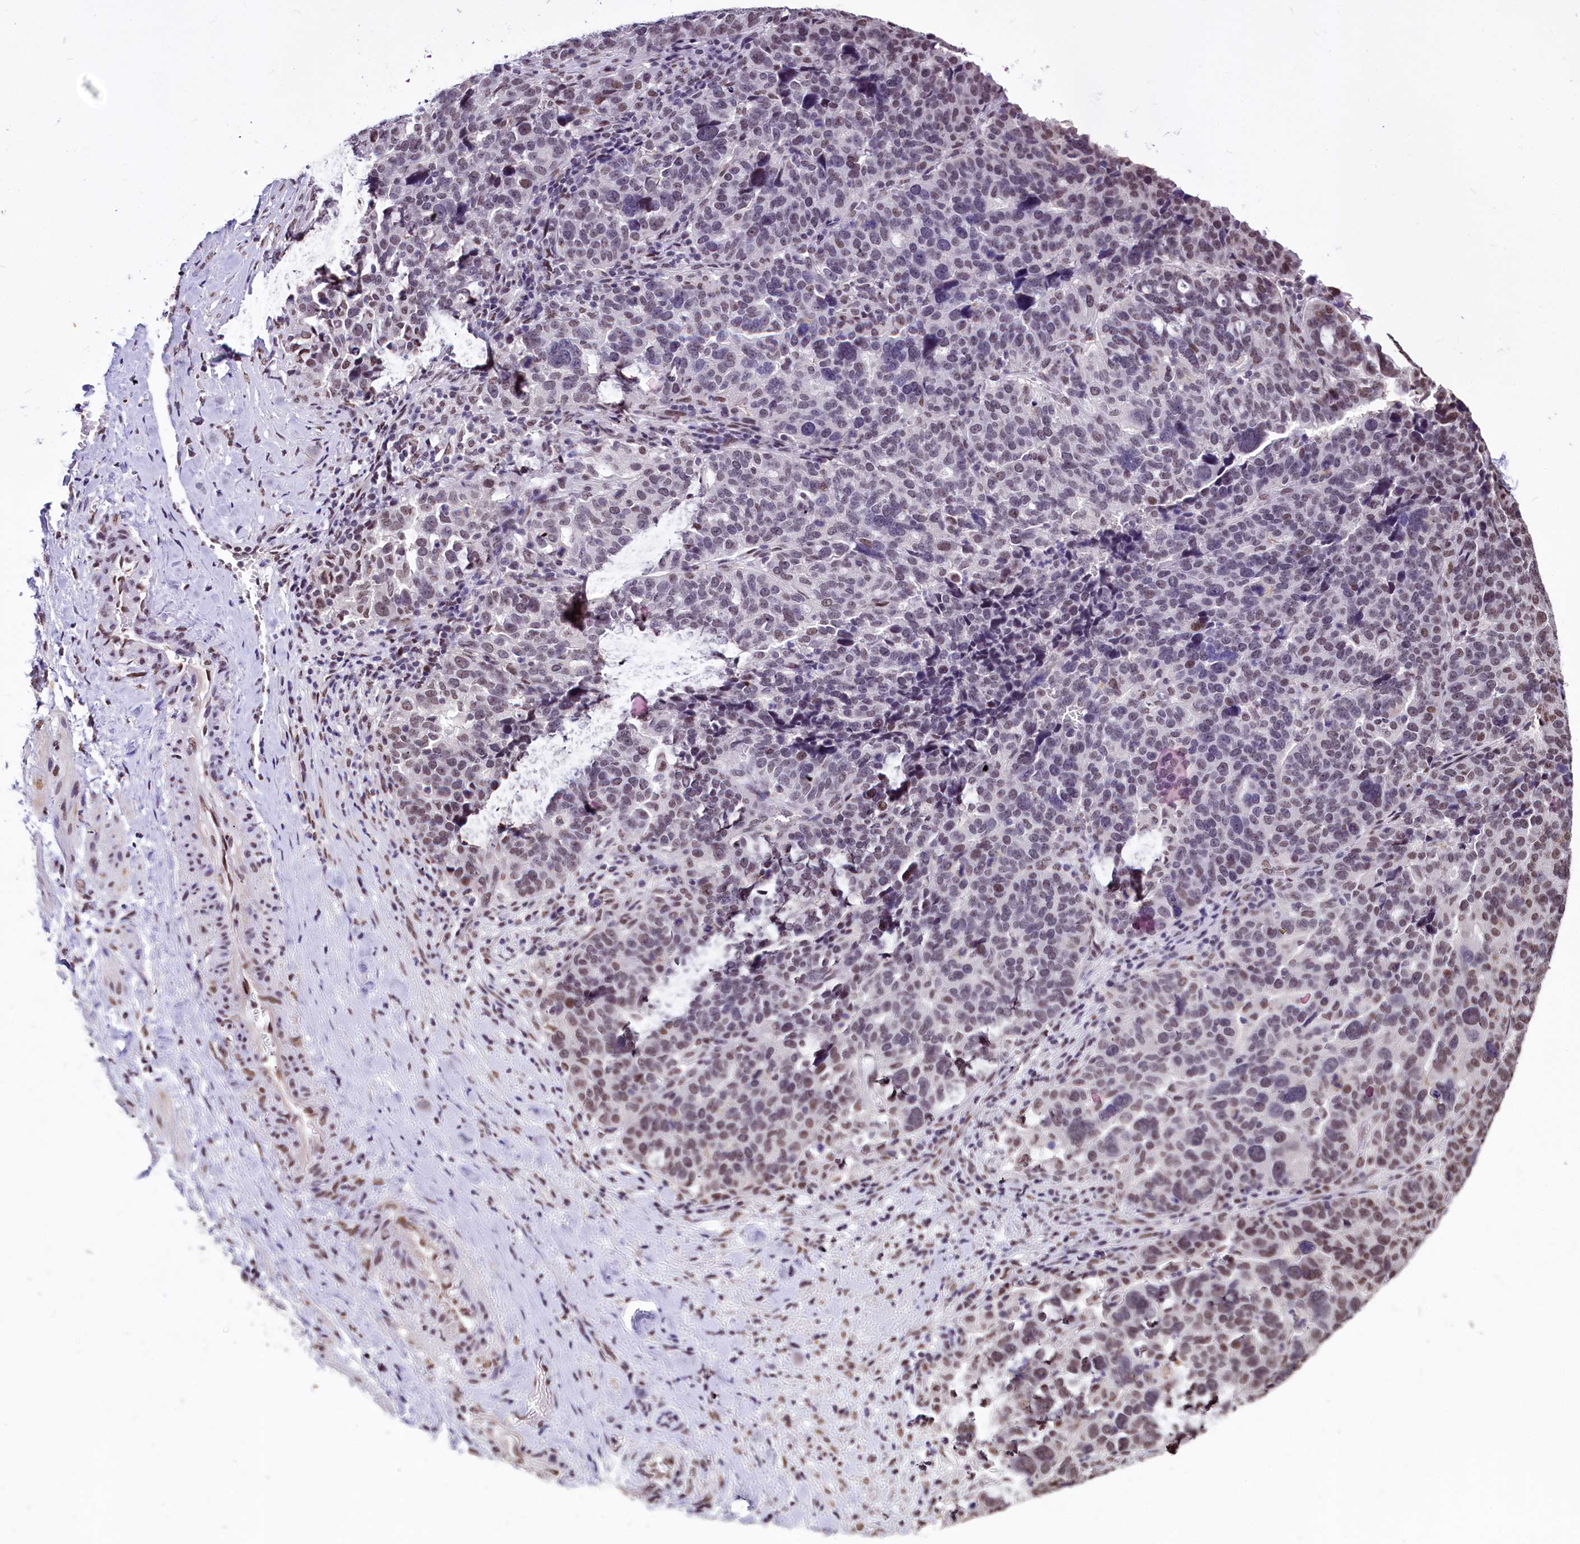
{"staining": {"intensity": "moderate", "quantity": "<25%", "location": "nuclear"}, "tissue": "ovarian cancer", "cell_type": "Tumor cells", "image_type": "cancer", "snomed": [{"axis": "morphology", "description": "Cystadenocarcinoma, serous, NOS"}, {"axis": "topography", "description": "Ovary"}], "caption": "The histopathology image demonstrates immunohistochemical staining of ovarian cancer. There is moderate nuclear positivity is appreciated in approximately <25% of tumor cells. (Stains: DAB in brown, nuclei in blue, Microscopy: brightfield microscopy at high magnification).", "gene": "PARPBP", "patient": {"sex": "female", "age": 59}}